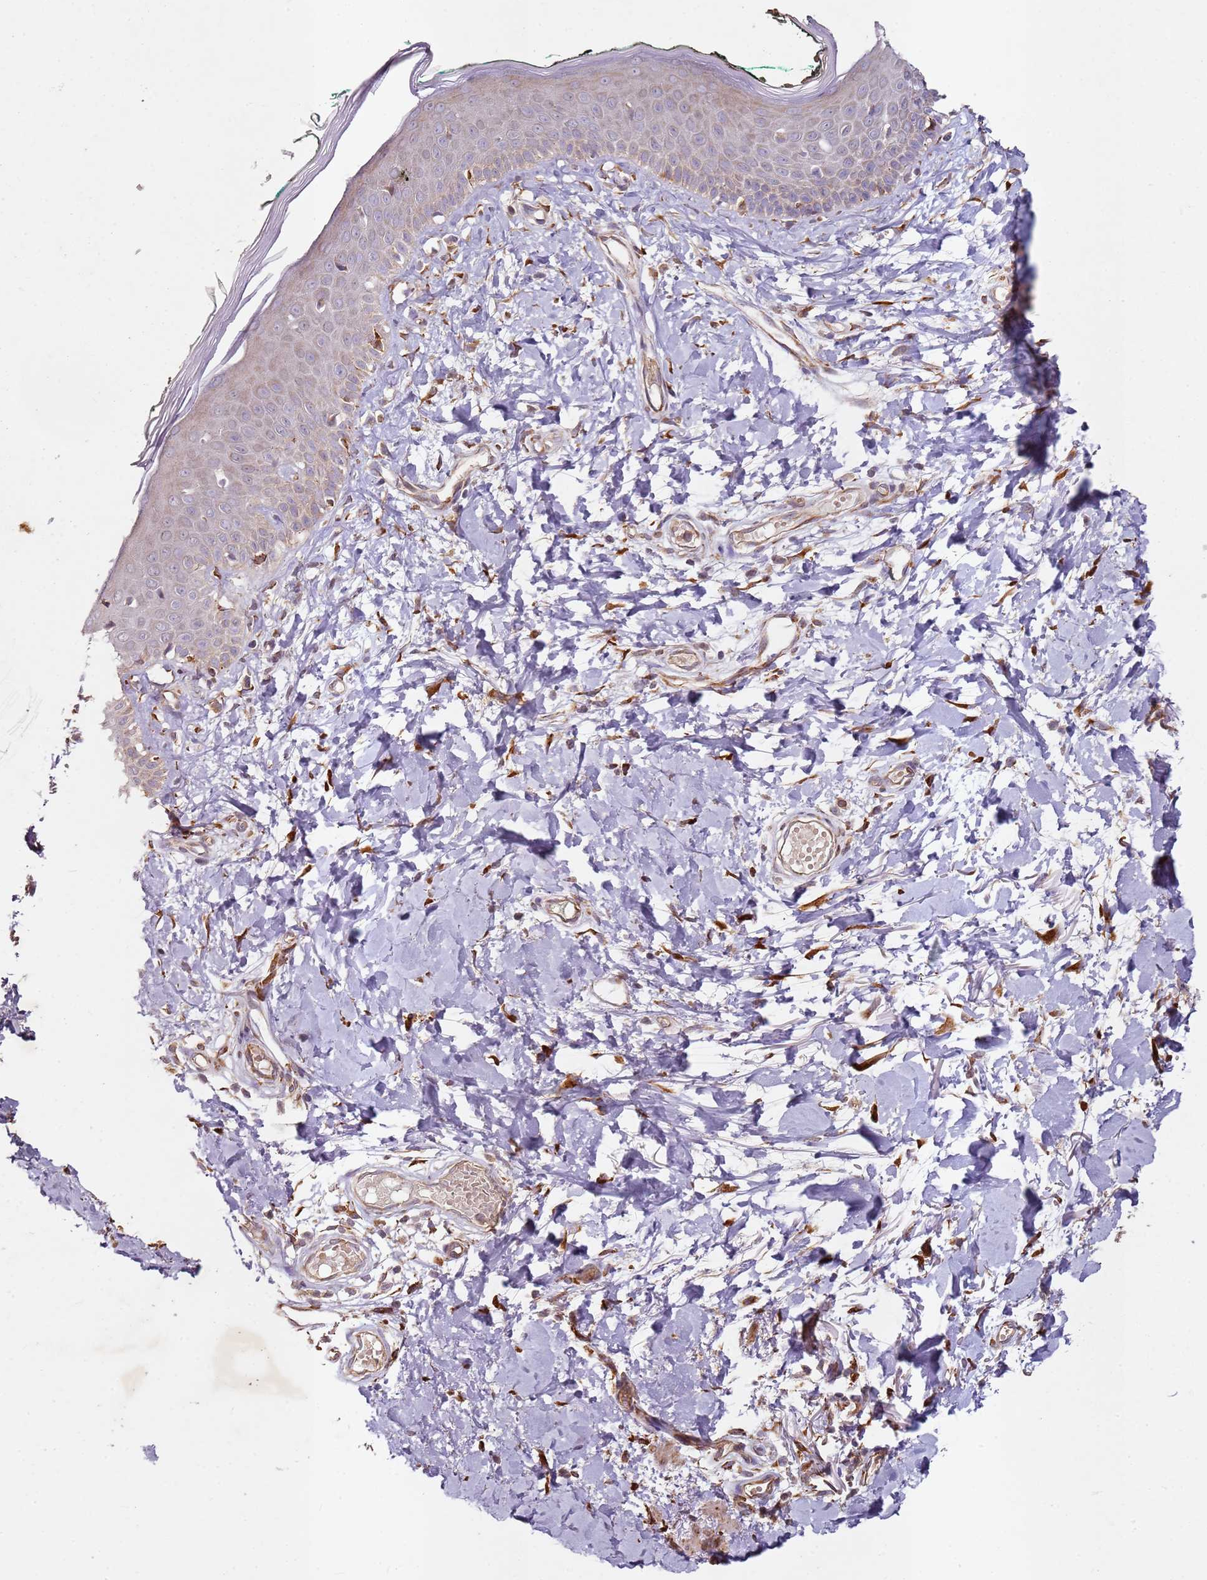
{"staining": {"intensity": "strong", "quantity": ">75%", "location": "cytoplasmic/membranous"}, "tissue": "skin", "cell_type": "Fibroblasts", "image_type": "normal", "snomed": [{"axis": "morphology", "description": "Normal tissue, NOS"}, {"axis": "morphology", "description": "Malignant melanoma, NOS"}, {"axis": "topography", "description": "Skin"}], "caption": "Immunohistochemistry (IHC) (DAB (3,3'-diaminobenzidine)) staining of benign human skin displays strong cytoplasmic/membranous protein staining in about >75% of fibroblasts. (brown staining indicates protein expression, while blue staining denotes nuclei).", "gene": "ARFRP1", "patient": {"sex": "male", "age": 62}}